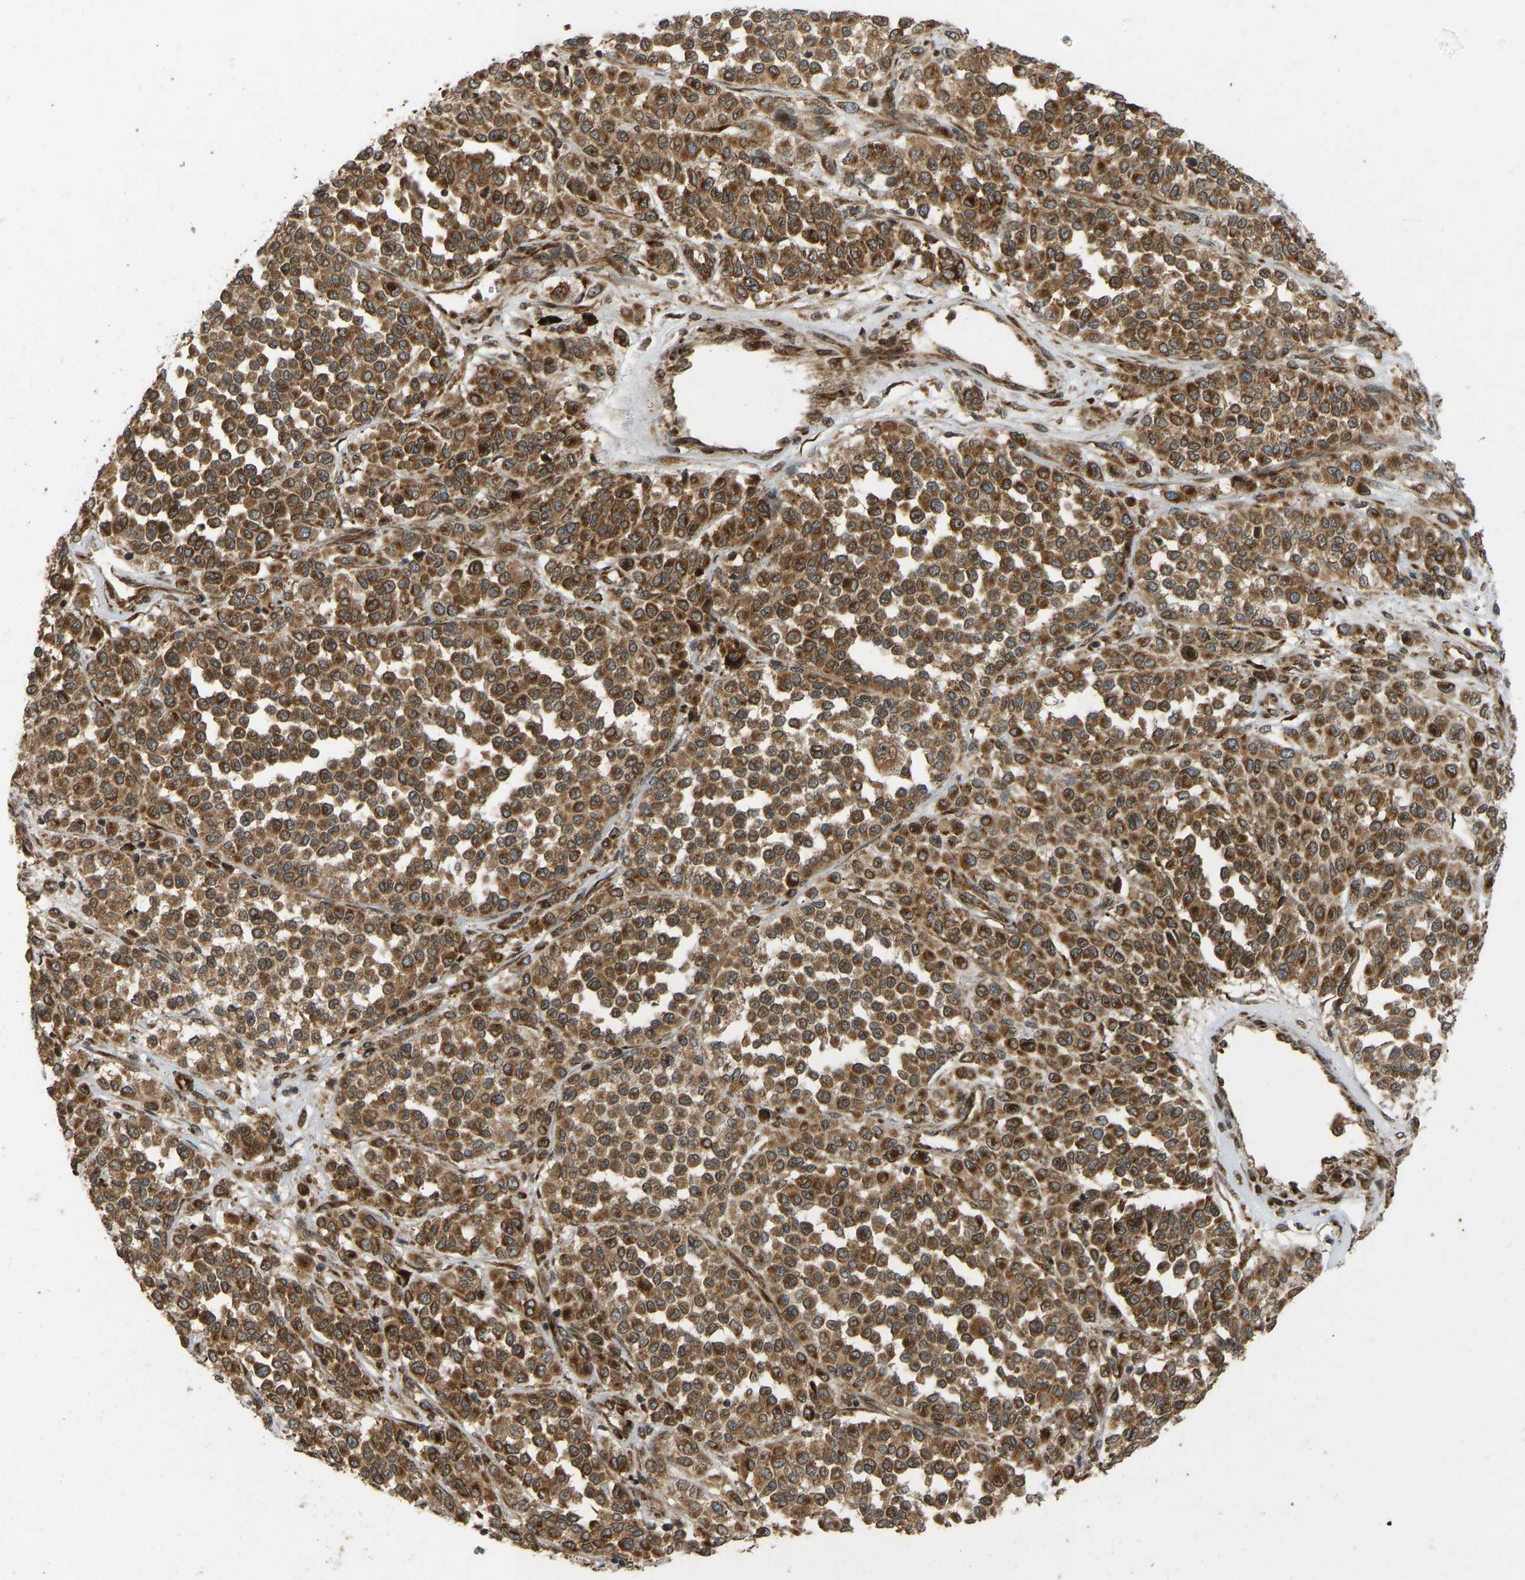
{"staining": {"intensity": "strong", "quantity": ">75%", "location": "cytoplasmic/membranous"}, "tissue": "melanoma", "cell_type": "Tumor cells", "image_type": "cancer", "snomed": [{"axis": "morphology", "description": "Malignant melanoma, Metastatic site"}, {"axis": "topography", "description": "Pancreas"}], "caption": "Strong cytoplasmic/membranous protein staining is present in about >75% of tumor cells in melanoma. The protein of interest is stained brown, and the nuclei are stained in blue (DAB (3,3'-diaminobenzidine) IHC with brightfield microscopy, high magnification).", "gene": "RPN2", "patient": {"sex": "female", "age": 30}}